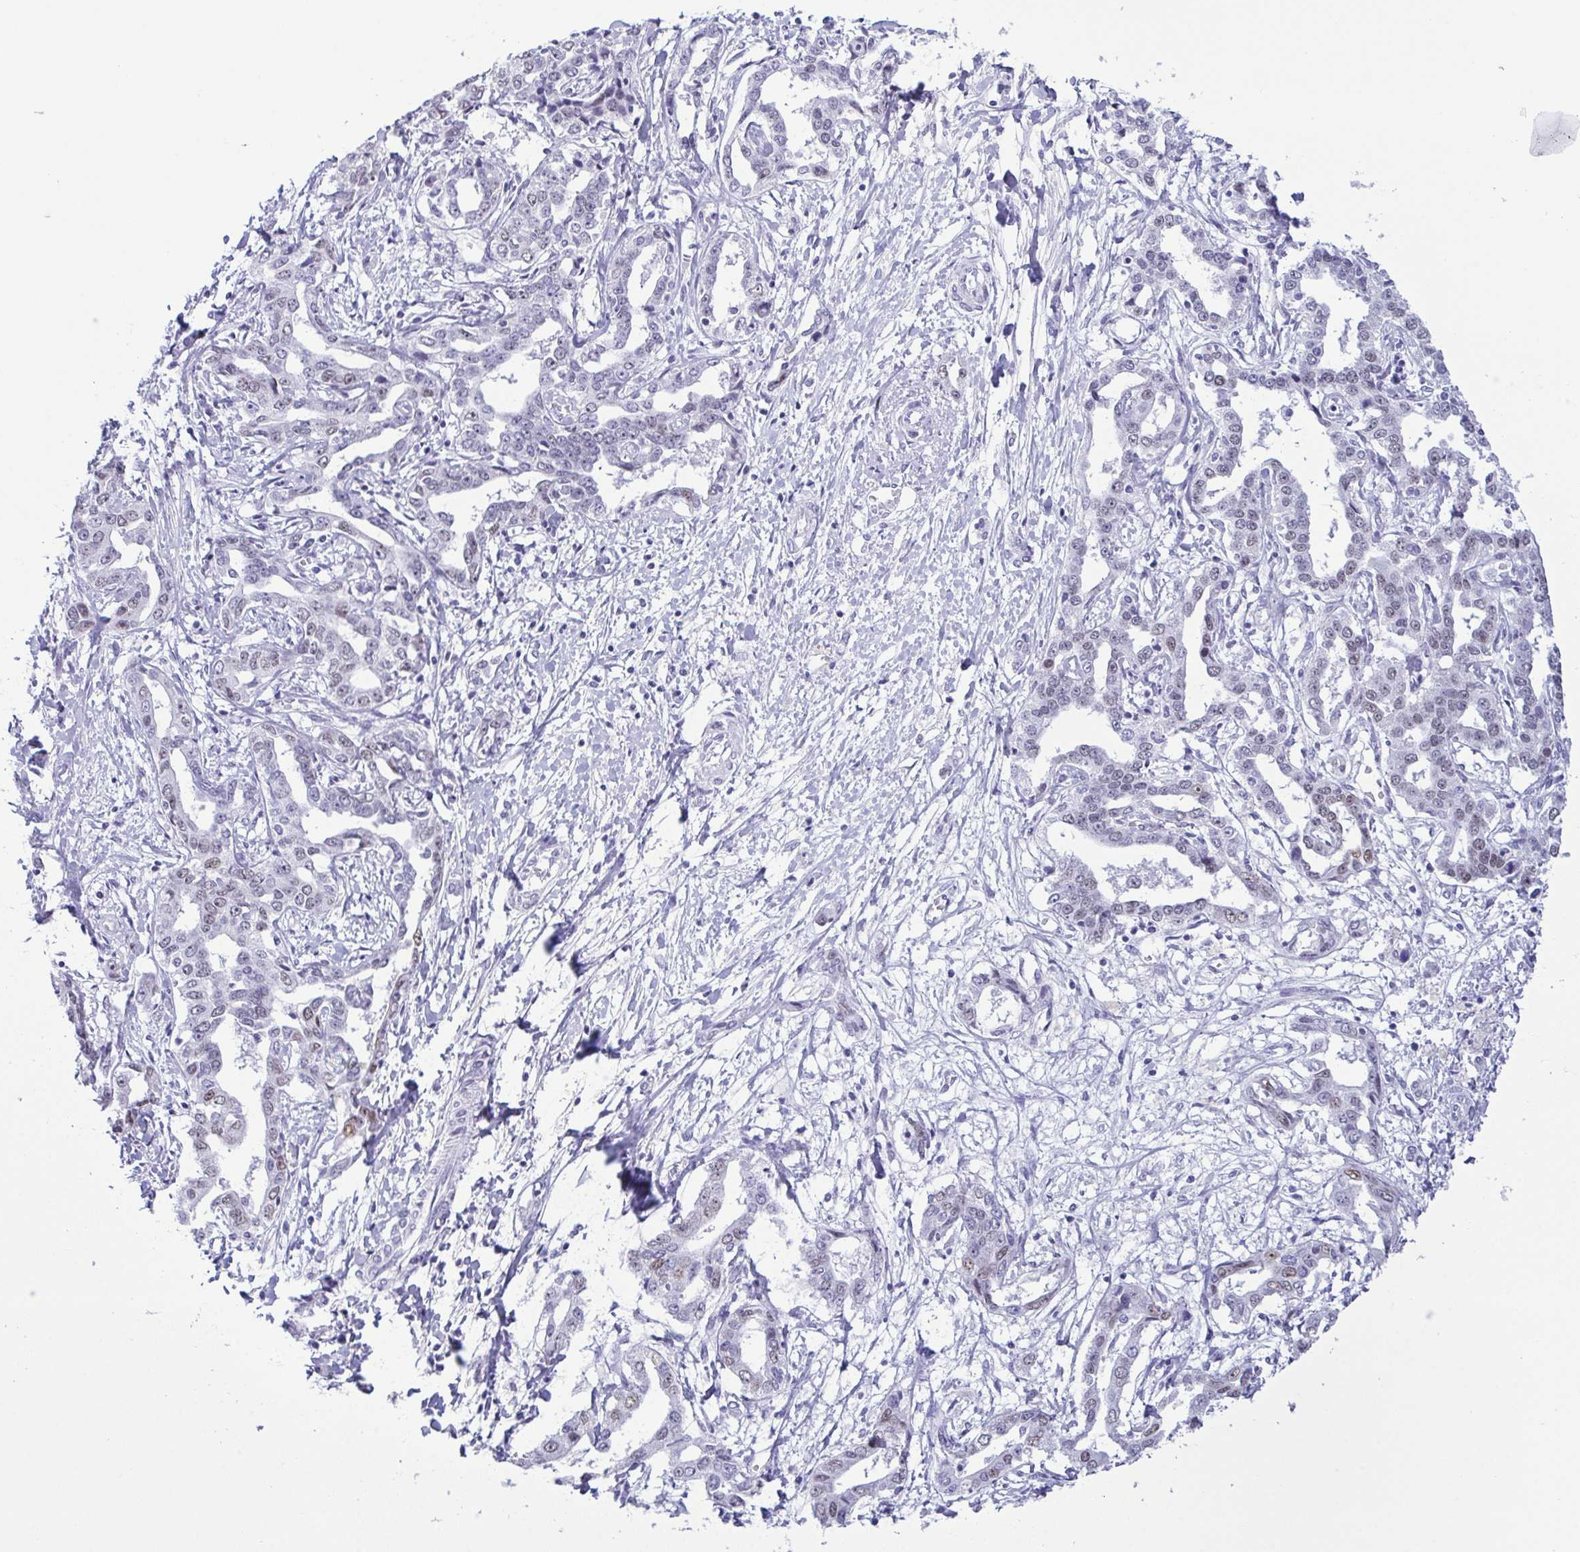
{"staining": {"intensity": "moderate", "quantity": "25%-75%", "location": "nuclear"}, "tissue": "liver cancer", "cell_type": "Tumor cells", "image_type": "cancer", "snomed": [{"axis": "morphology", "description": "Cholangiocarcinoma"}, {"axis": "topography", "description": "Liver"}], "caption": "This photomicrograph shows liver cancer (cholangiocarcinoma) stained with immunohistochemistry to label a protein in brown. The nuclear of tumor cells show moderate positivity for the protein. Nuclei are counter-stained blue.", "gene": "SUGP2", "patient": {"sex": "male", "age": 59}}